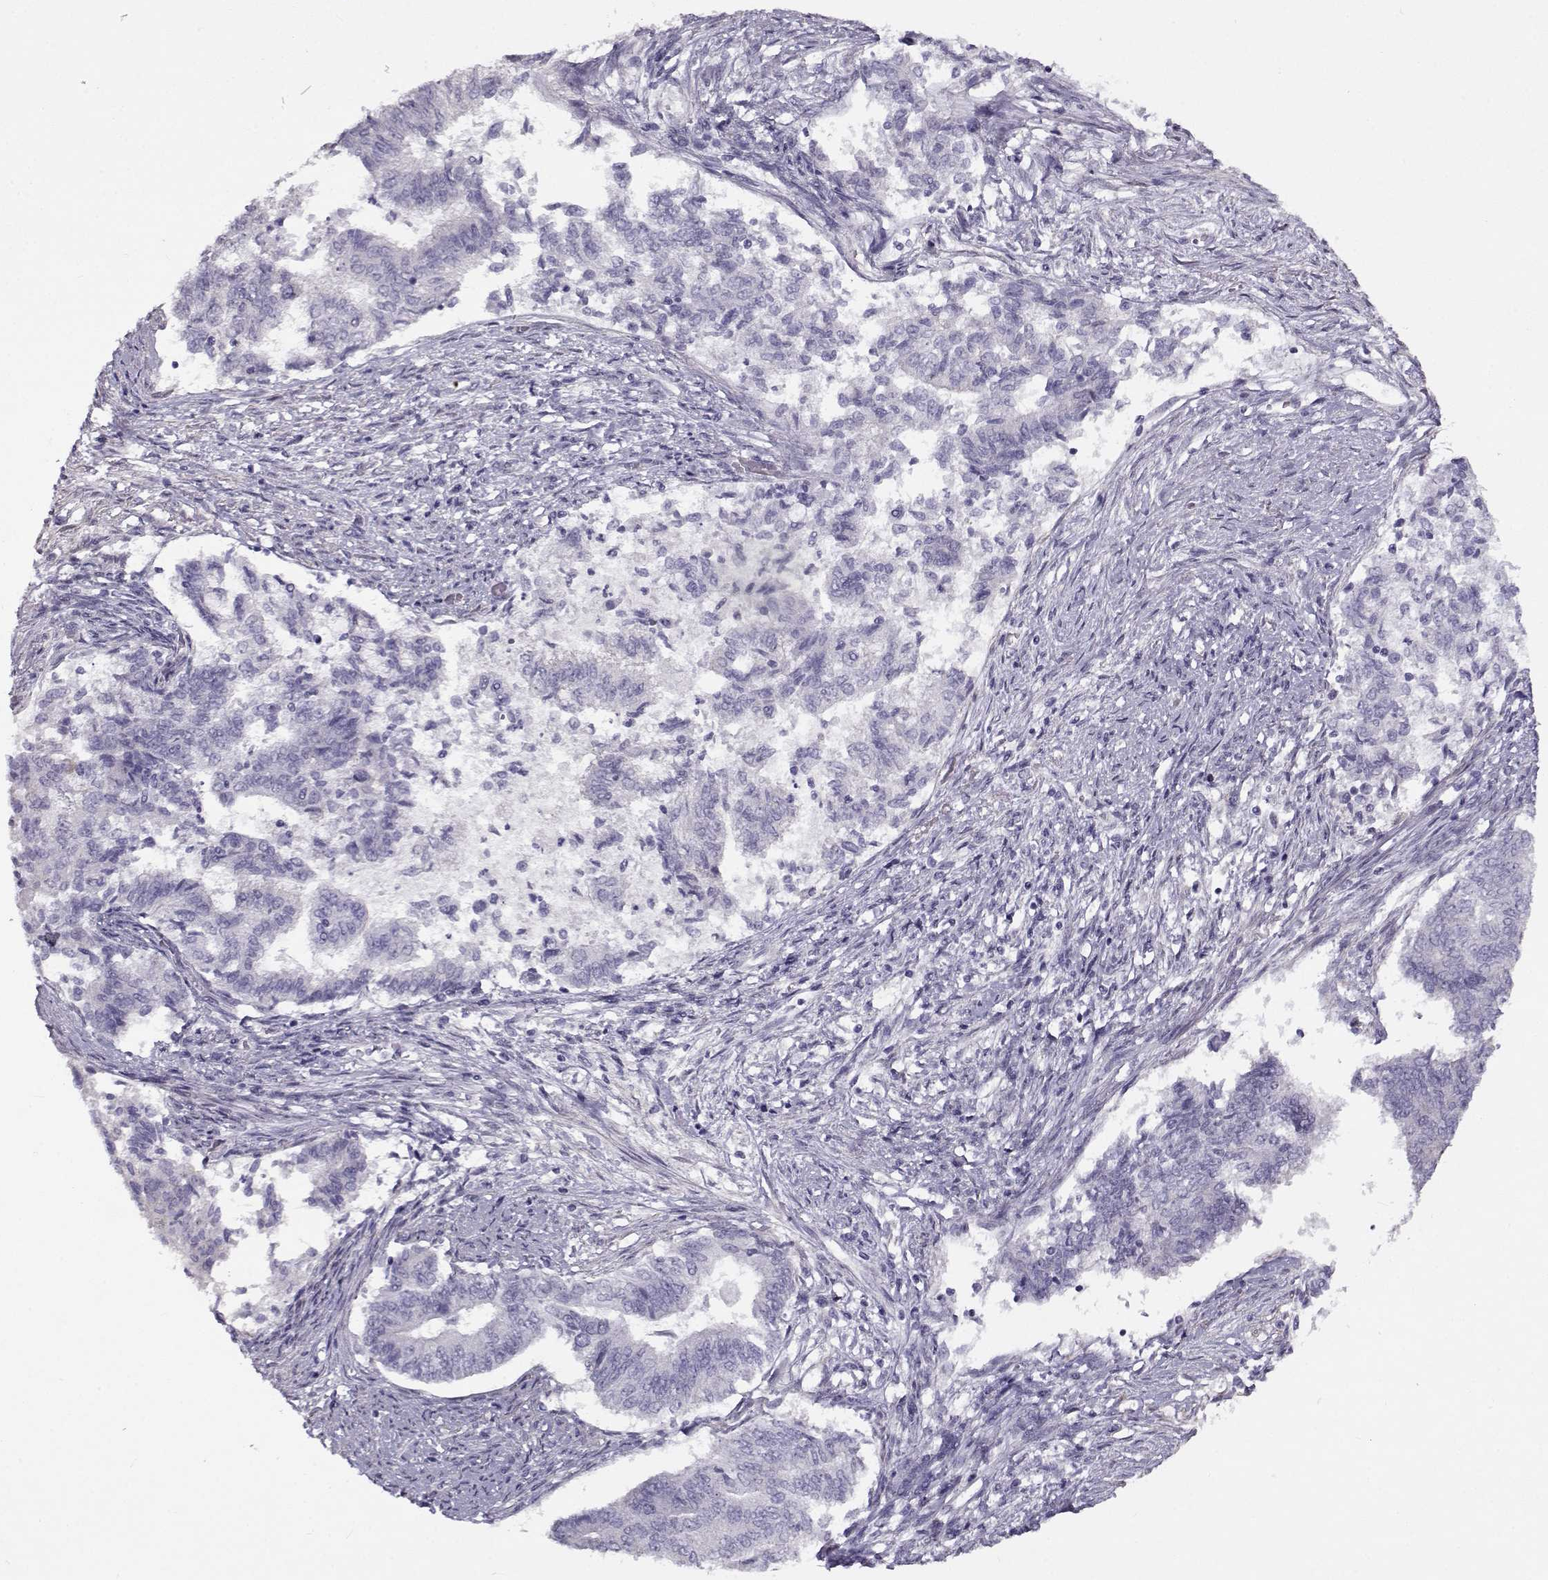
{"staining": {"intensity": "negative", "quantity": "none", "location": "none"}, "tissue": "endometrial cancer", "cell_type": "Tumor cells", "image_type": "cancer", "snomed": [{"axis": "morphology", "description": "Adenocarcinoma, NOS"}, {"axis": "topography", "description": "Endometrium"}], "caption": "There is no significant positivity in tumor cells of endometrial cancer.", "gene": "TEX55", "patient": {"sex": "female", "age": 65}}